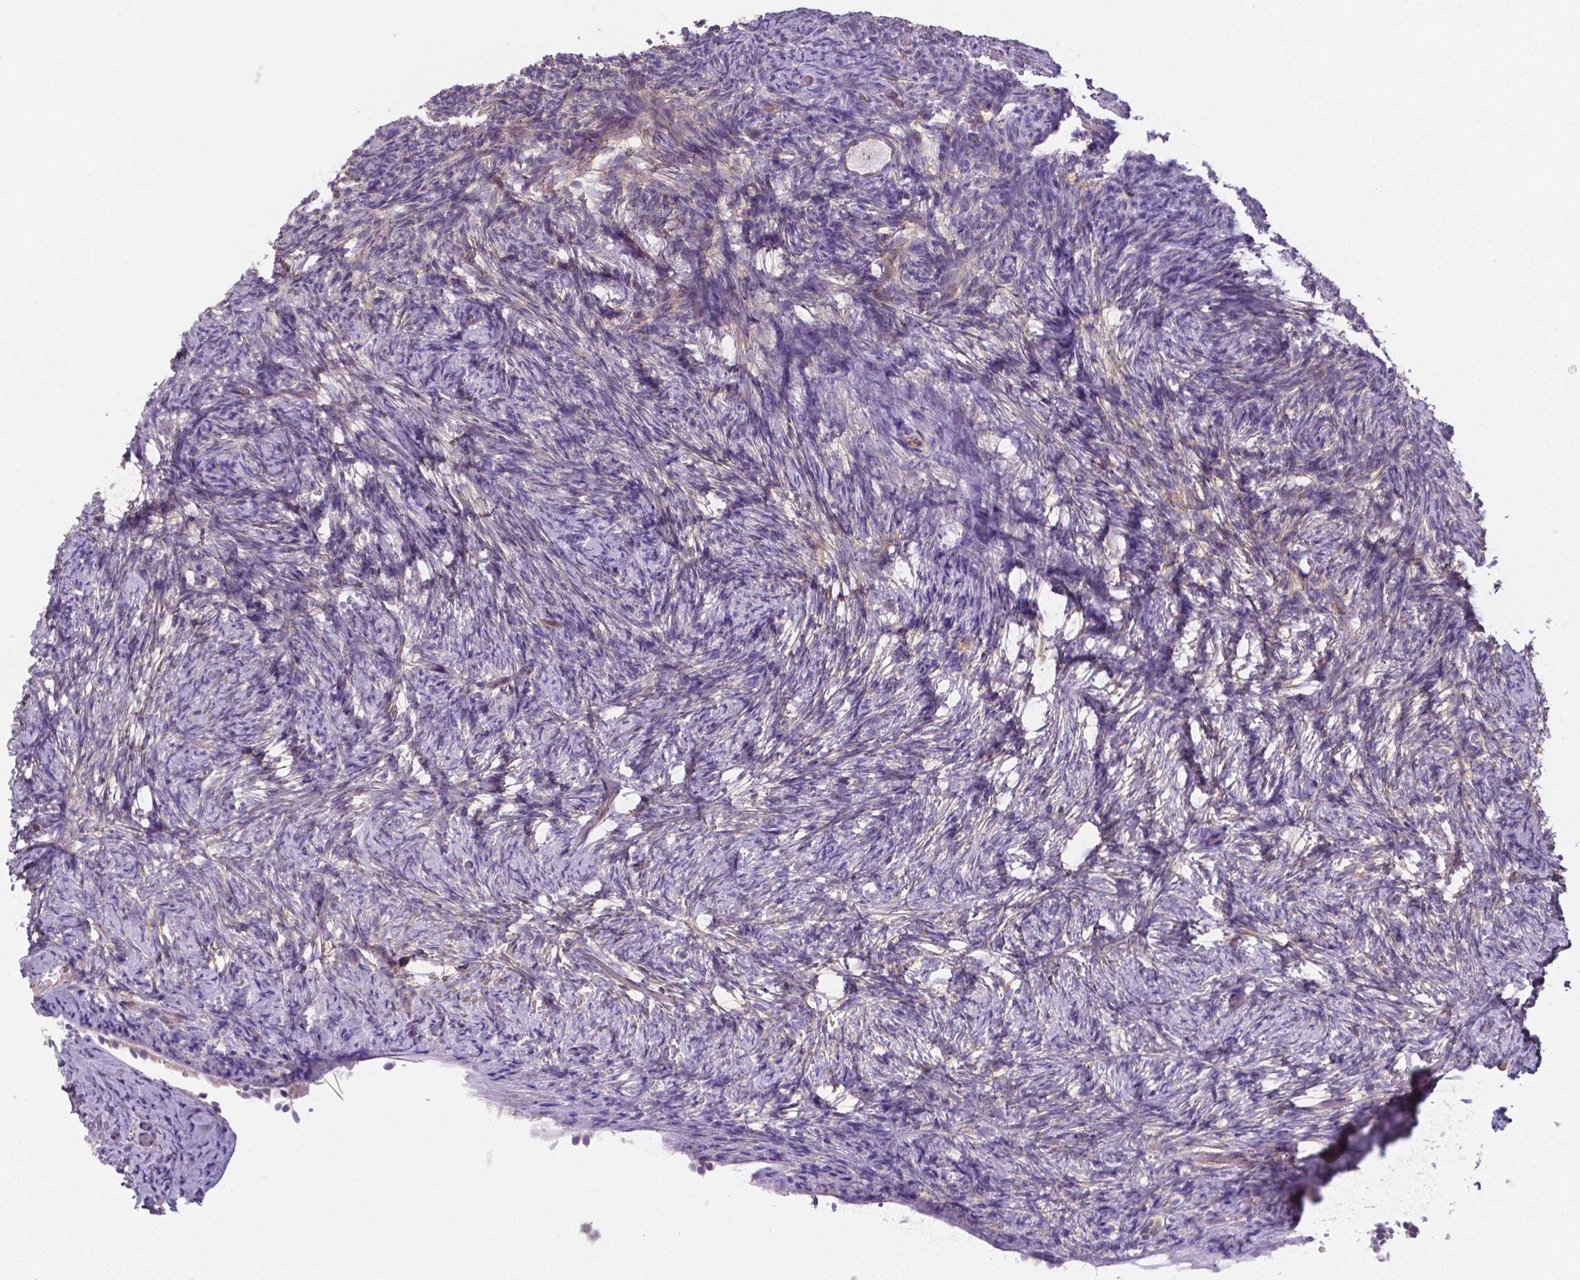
{"staining": {"intensity": "moderate", "quantity": "<25%", "location": "cytoplasmic/membranous"}, "tissue": "ovary", "cell_type": "Follicle cells", "image_type": "normal", "snomed": [{"axis": "morphology", "description": "Normal tissue, NOS"}, {"axis": "topography", "description": "Ovary"}], "caption": "Immunohistochemistry of unremarkable ovary shows low levels of moderate cytoplasmic/membranous expression in approximately <25% of follicle cells.", "gene": "CRMP1", "patient": {"sex": "female", "age": 34}}